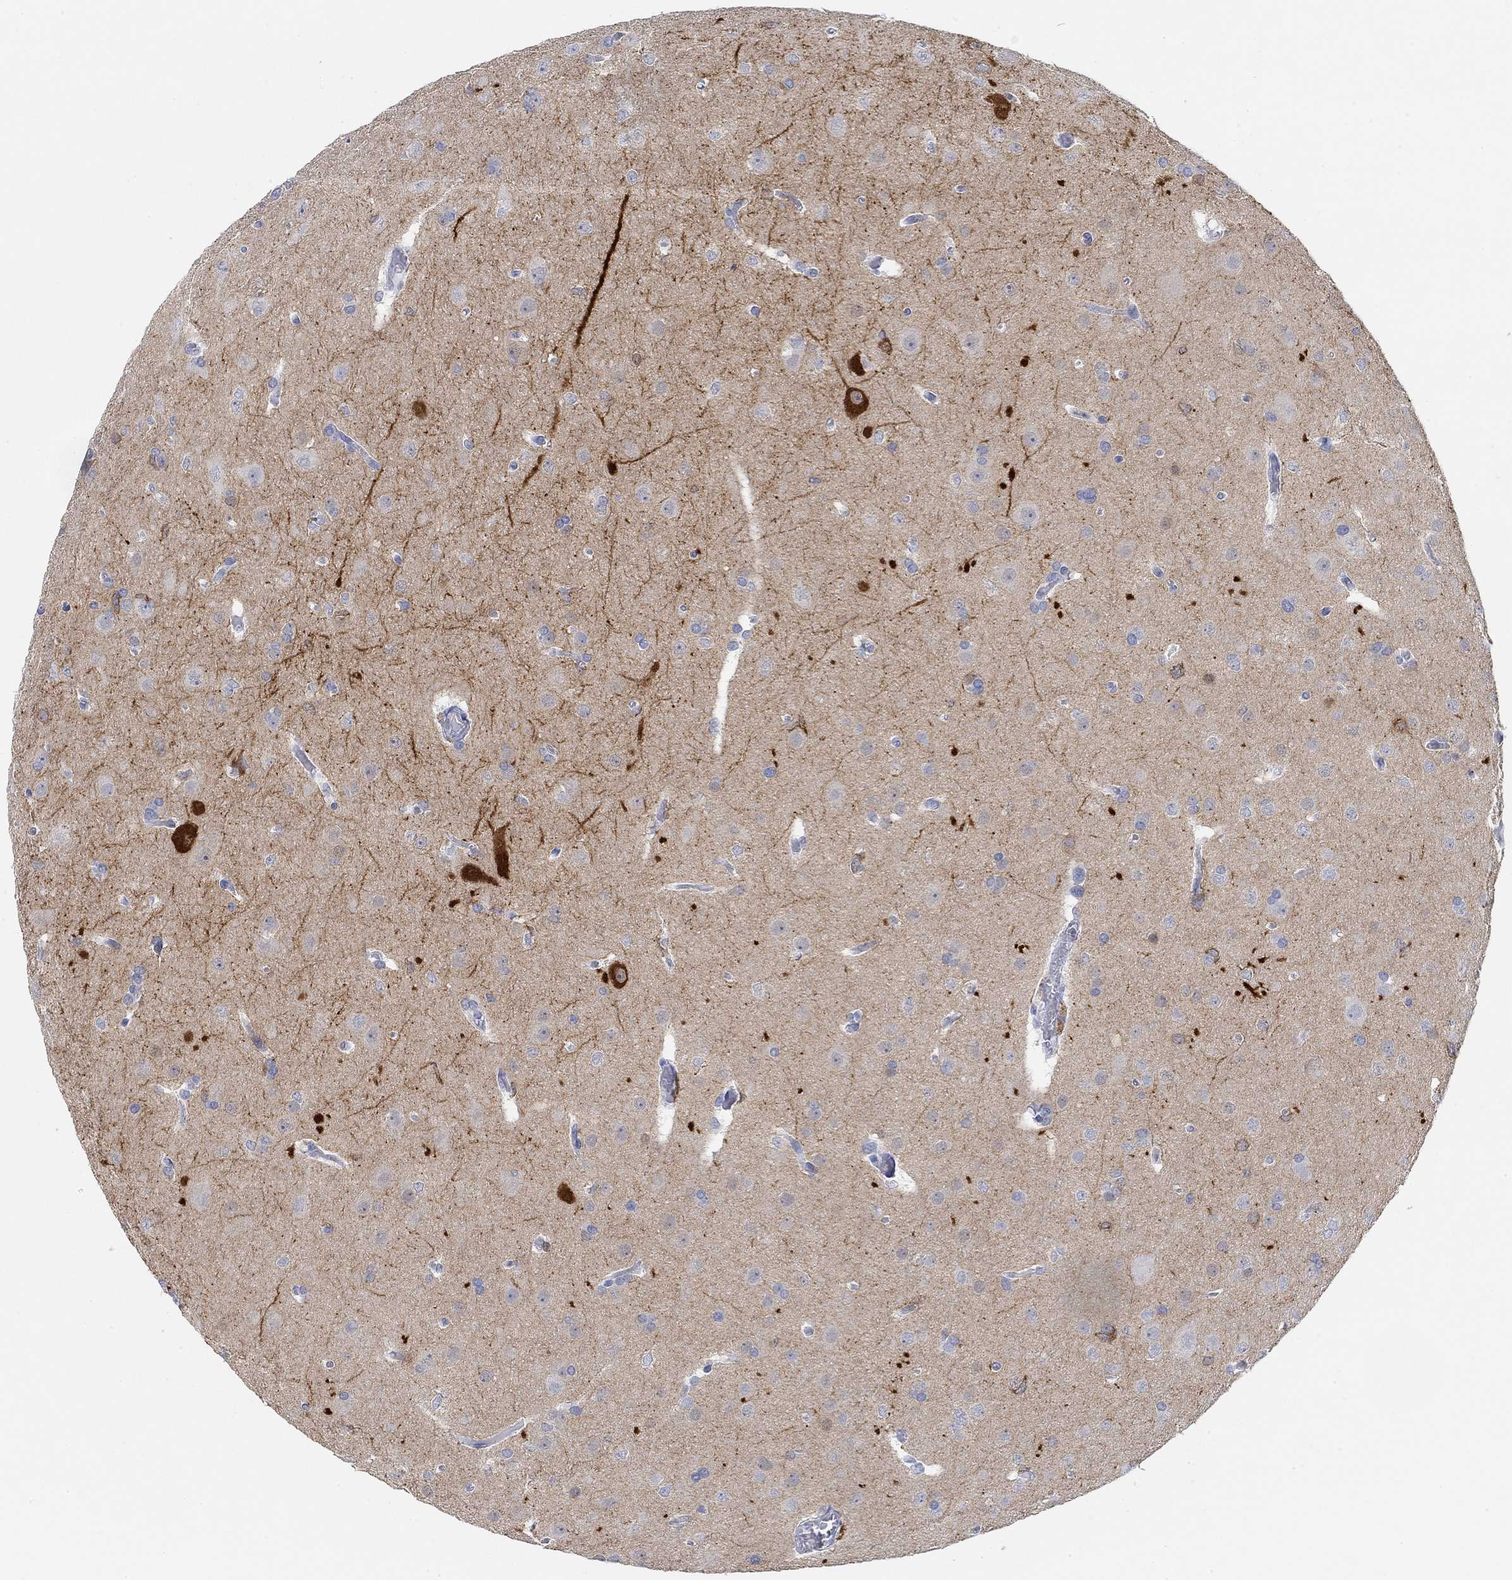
{"staining": {"intensity": "negative", "quantity": "none", "location": "none"}, "tissue": "glioma", "cell_type": "Tumor cells", "image_type": "cancer", "snomed": [{"axis": "morphology", "description": "Glioma, malignant, Low grade"}, {"axis": "topography", "description": "Brain"}], "caption": "Glioma was stained to show a protein in brown. There is no significant expression in tumor cells.", "gene": "VAT1L", "patient": {"sex": "female", "age": 32}}